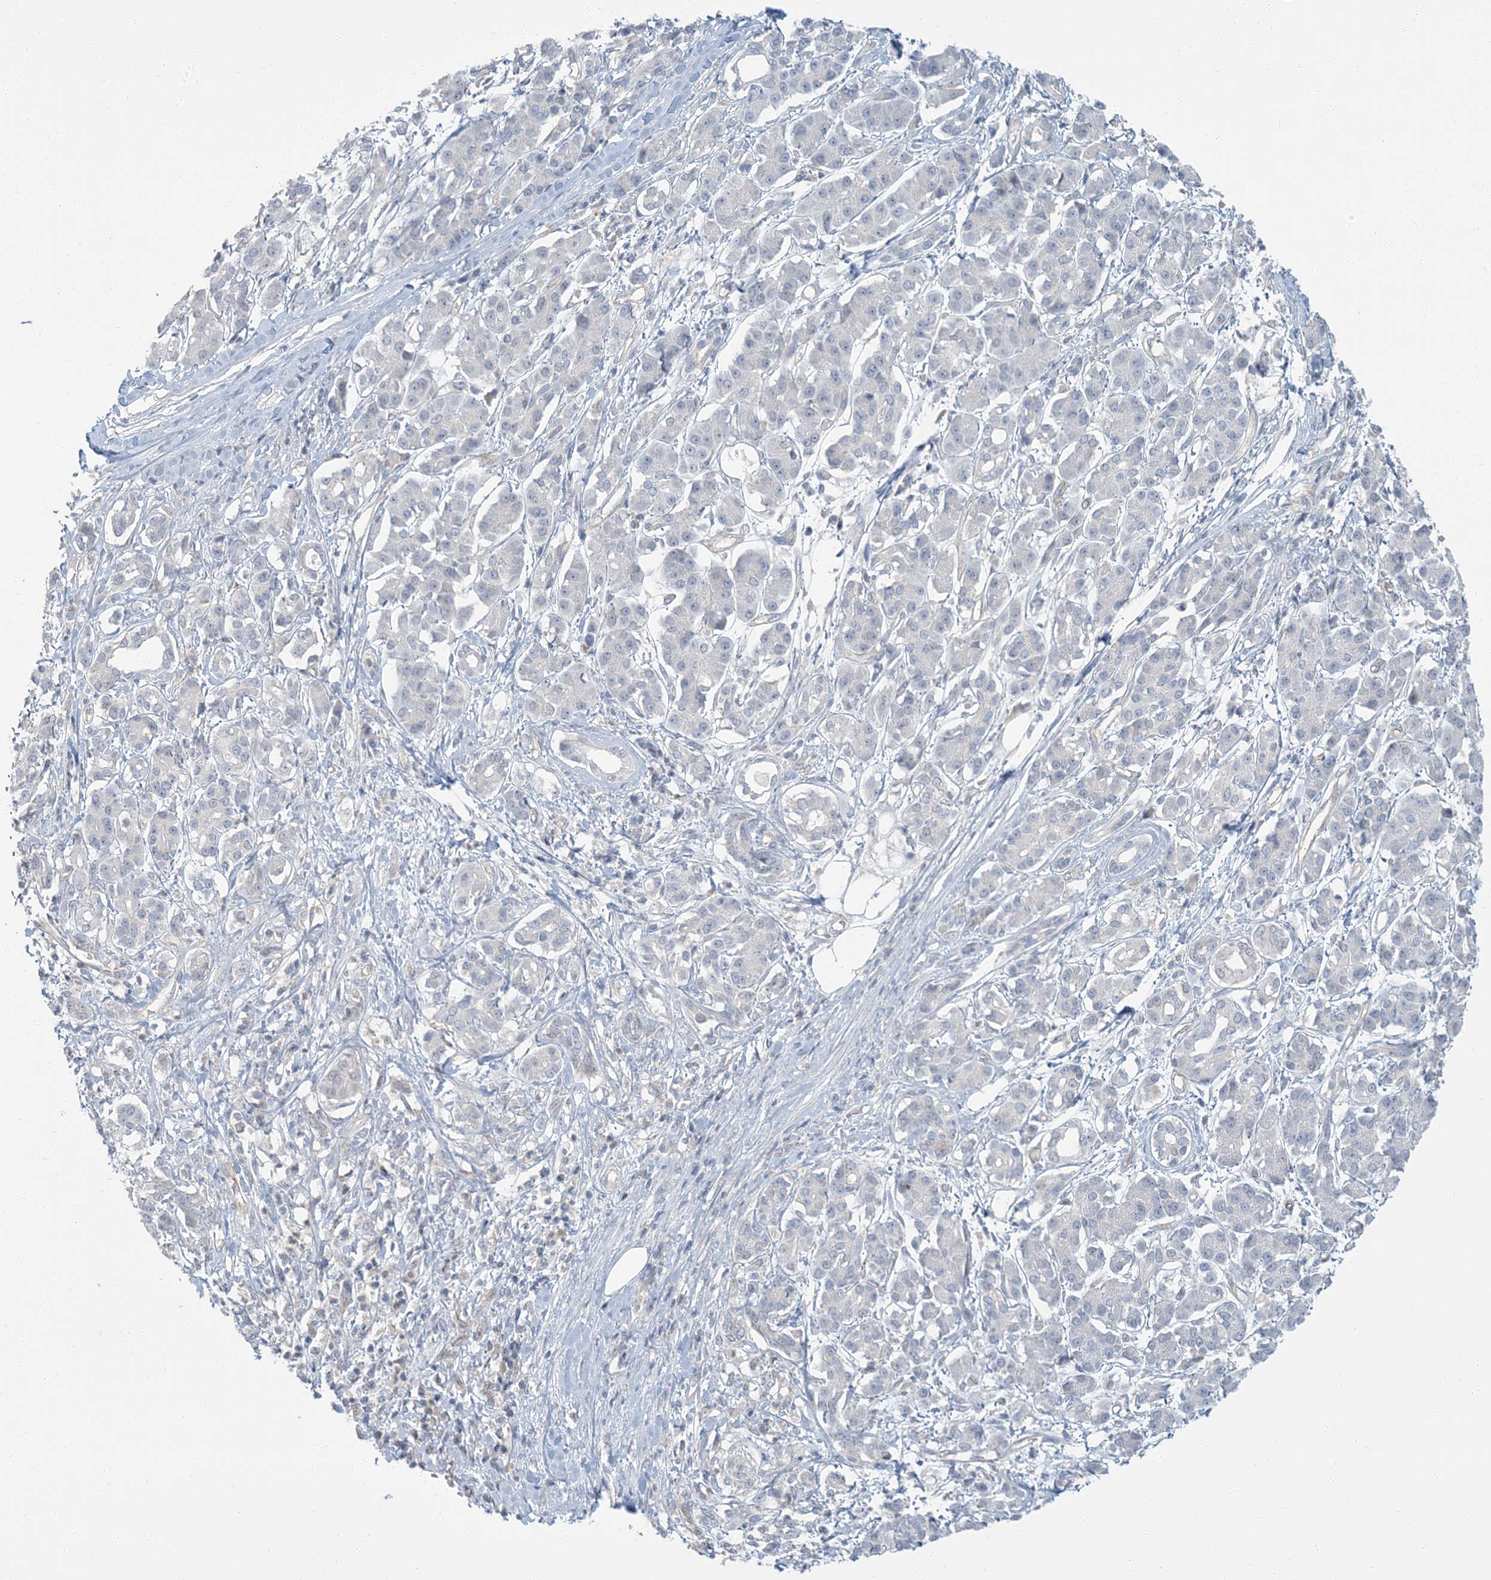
{"staining": {"intensity": "negative", "quantity": "none", "location": "none"}, "tissue": "pancreatic cancer", "cell_type": "Tumor cells", "image_type": "cancer", "snomed": [{"axis": "morphology", "description": "Adenocarcinoma, NOS"}, {"axis": "topography", "description": "Pancreas"}], "caption": "DAB (3,3'-diaminobenzidine) immunohistochemical staining of human adenocarcinoma (pancreatic) reveals no significant expression in tumor cells.", "gene": "EPHA4", "patient": {"sex": "female", "age": 56}}